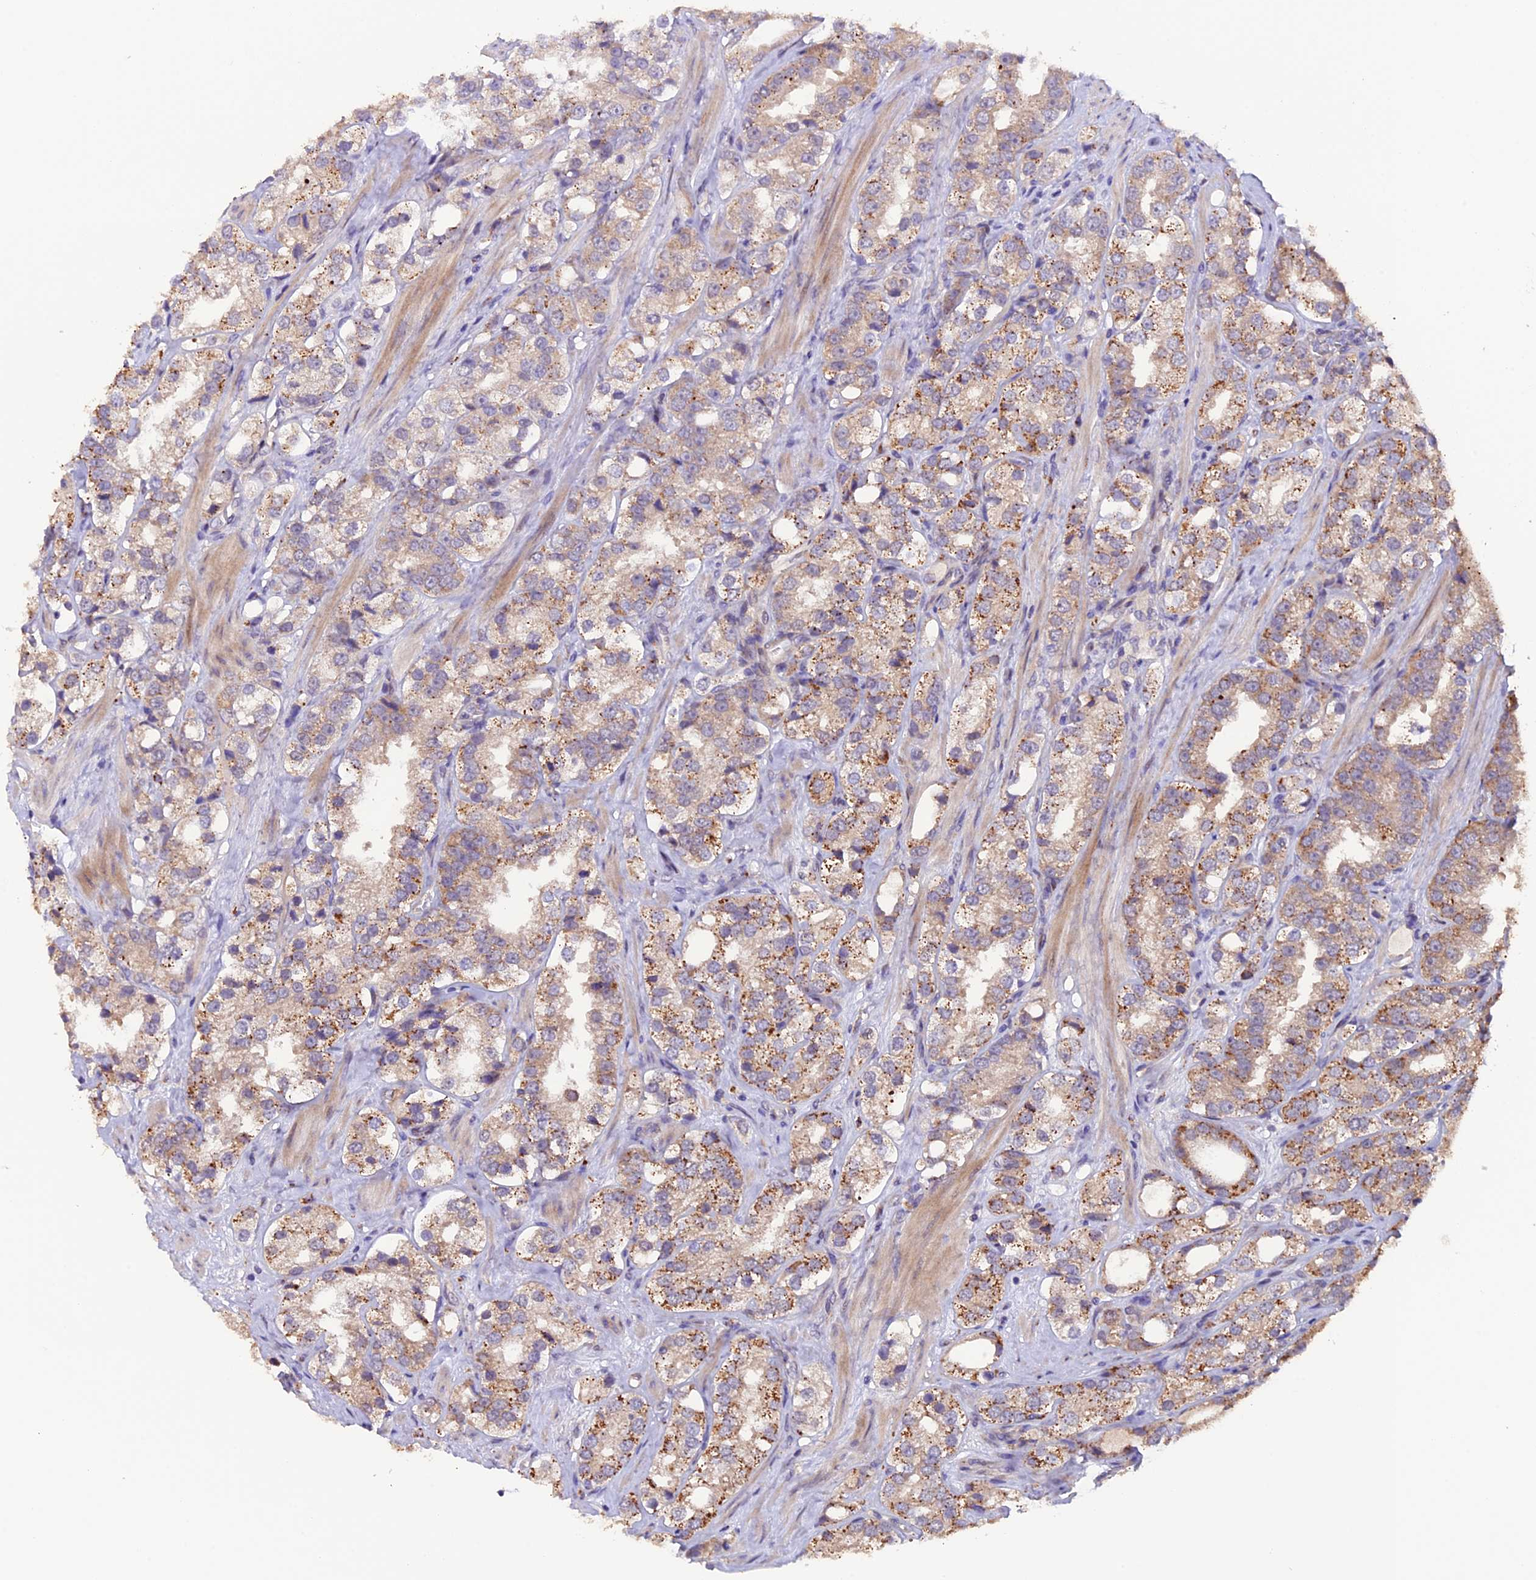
{"staining": {"intensity": "moderate", "quantity": ">75%", "location": "cytoplasmic/membranous"}, "tissue": "prostate cancer", "cell_type": "Tumor cells", "image_type": "cancer", "snomed": [{"axis": "morphology", "description": "Adenocarcinoma, NOS"}, {"axis": "topography", "description": "Prostate"}], "caption": "Human prostate cancer (adenocarcinoma) stained with a brown dye shows moderate cytoplasmic/membranous positive positivity in about >75% of tumor cells.", "gene": "NCK2", "patient": {"sex": "male", "age": 79}}